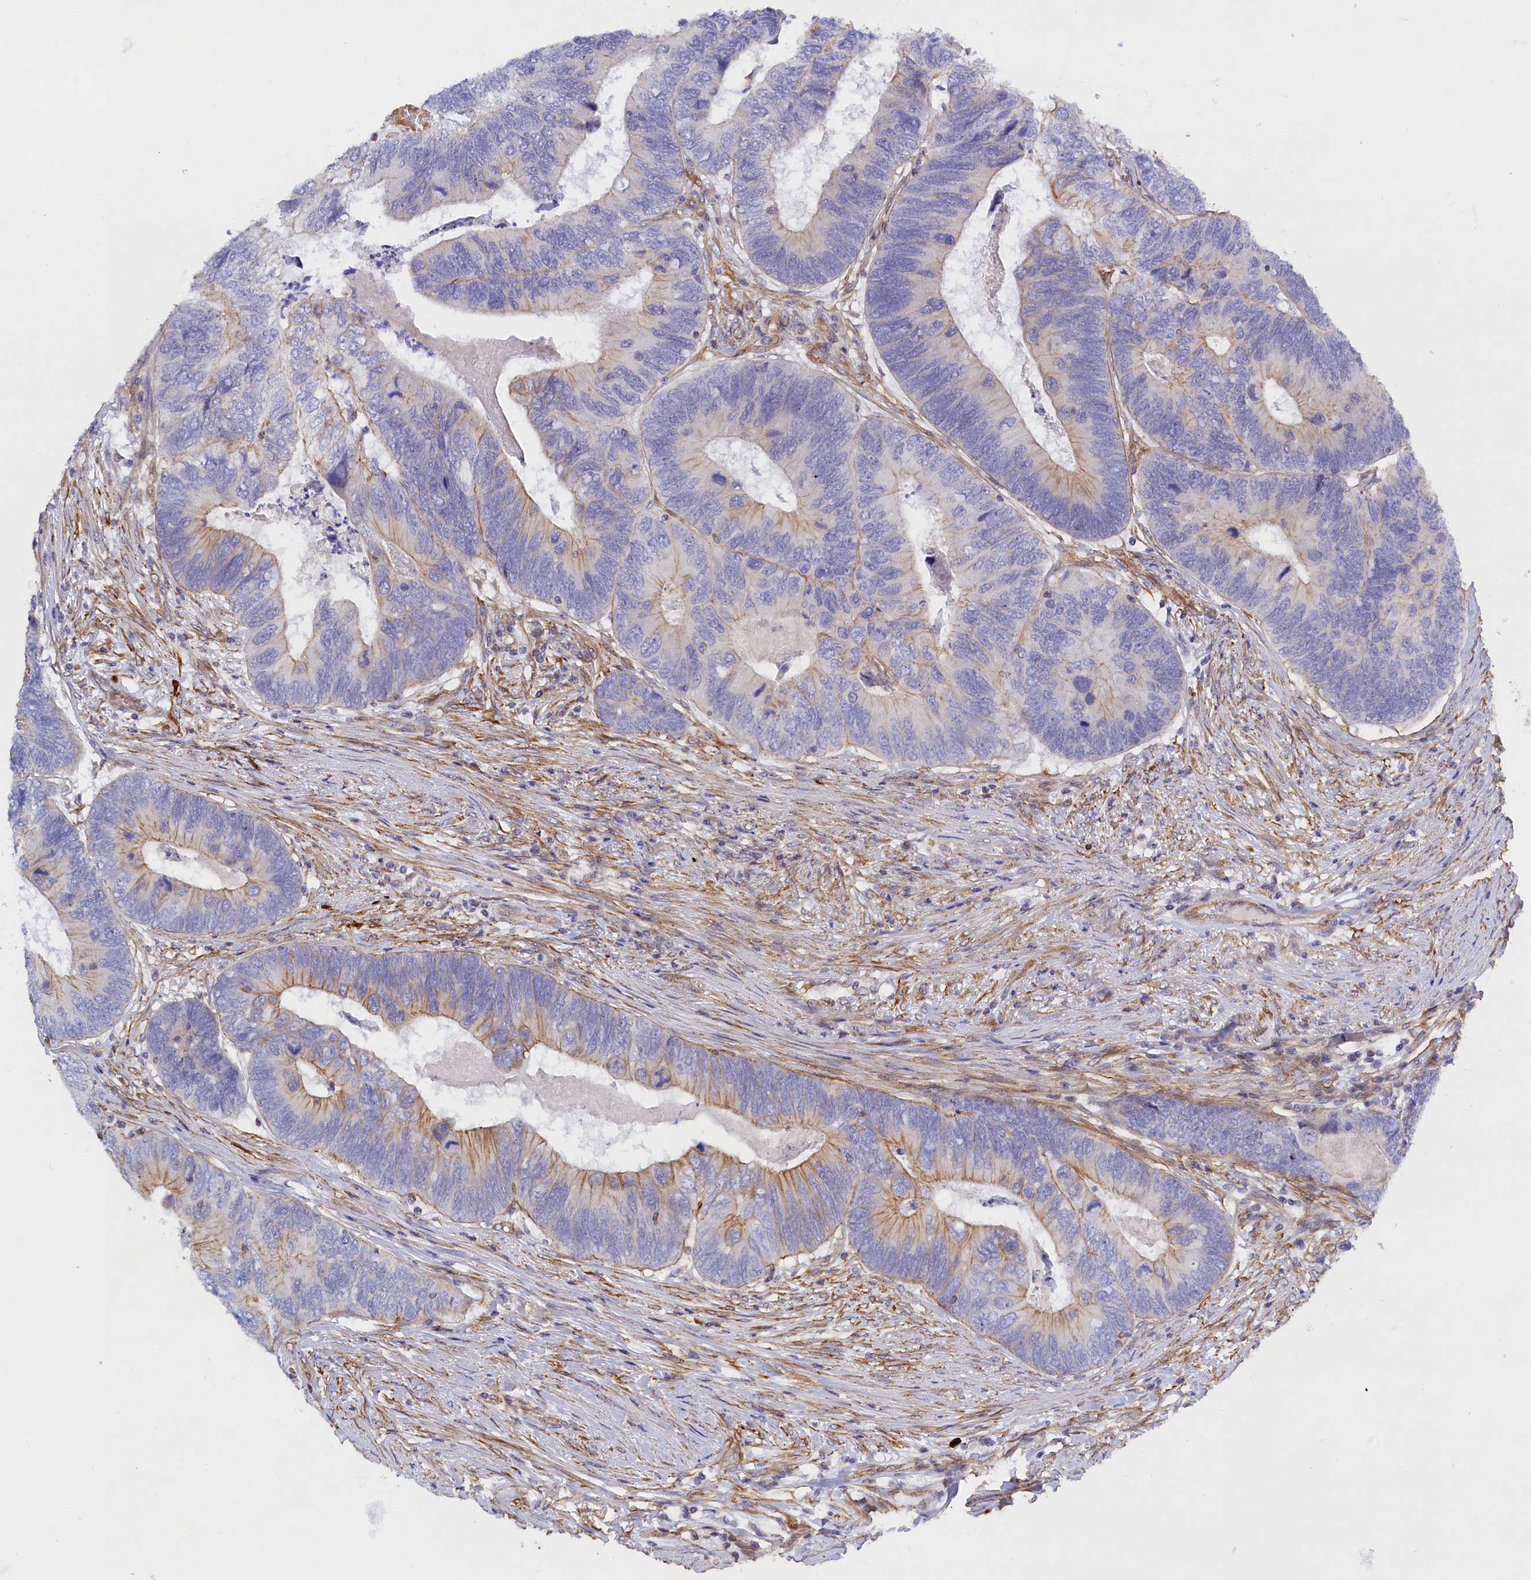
{"staining": {"intensity": "weak", "quantity": "<25%", "location": "cytoplasmic/membranous"}, "tissue": "colorectal cancer", "cell_type": "Tumor cells", "image_type": "cancer", "snomed": [{"axis": "morphology", "description": "Adenocarcinoma, NOS"}, {"axis": "topography", "description": "Colon"}], "caption": "DAB immunohistochemical staining of human colorectal cancer displays no significant staining in tumor cells. (DAB IHC visualized using brightfield microscopy, high magnification).", "gene": "ABCC12", "patient": {"sex": "female", "age": 67}}